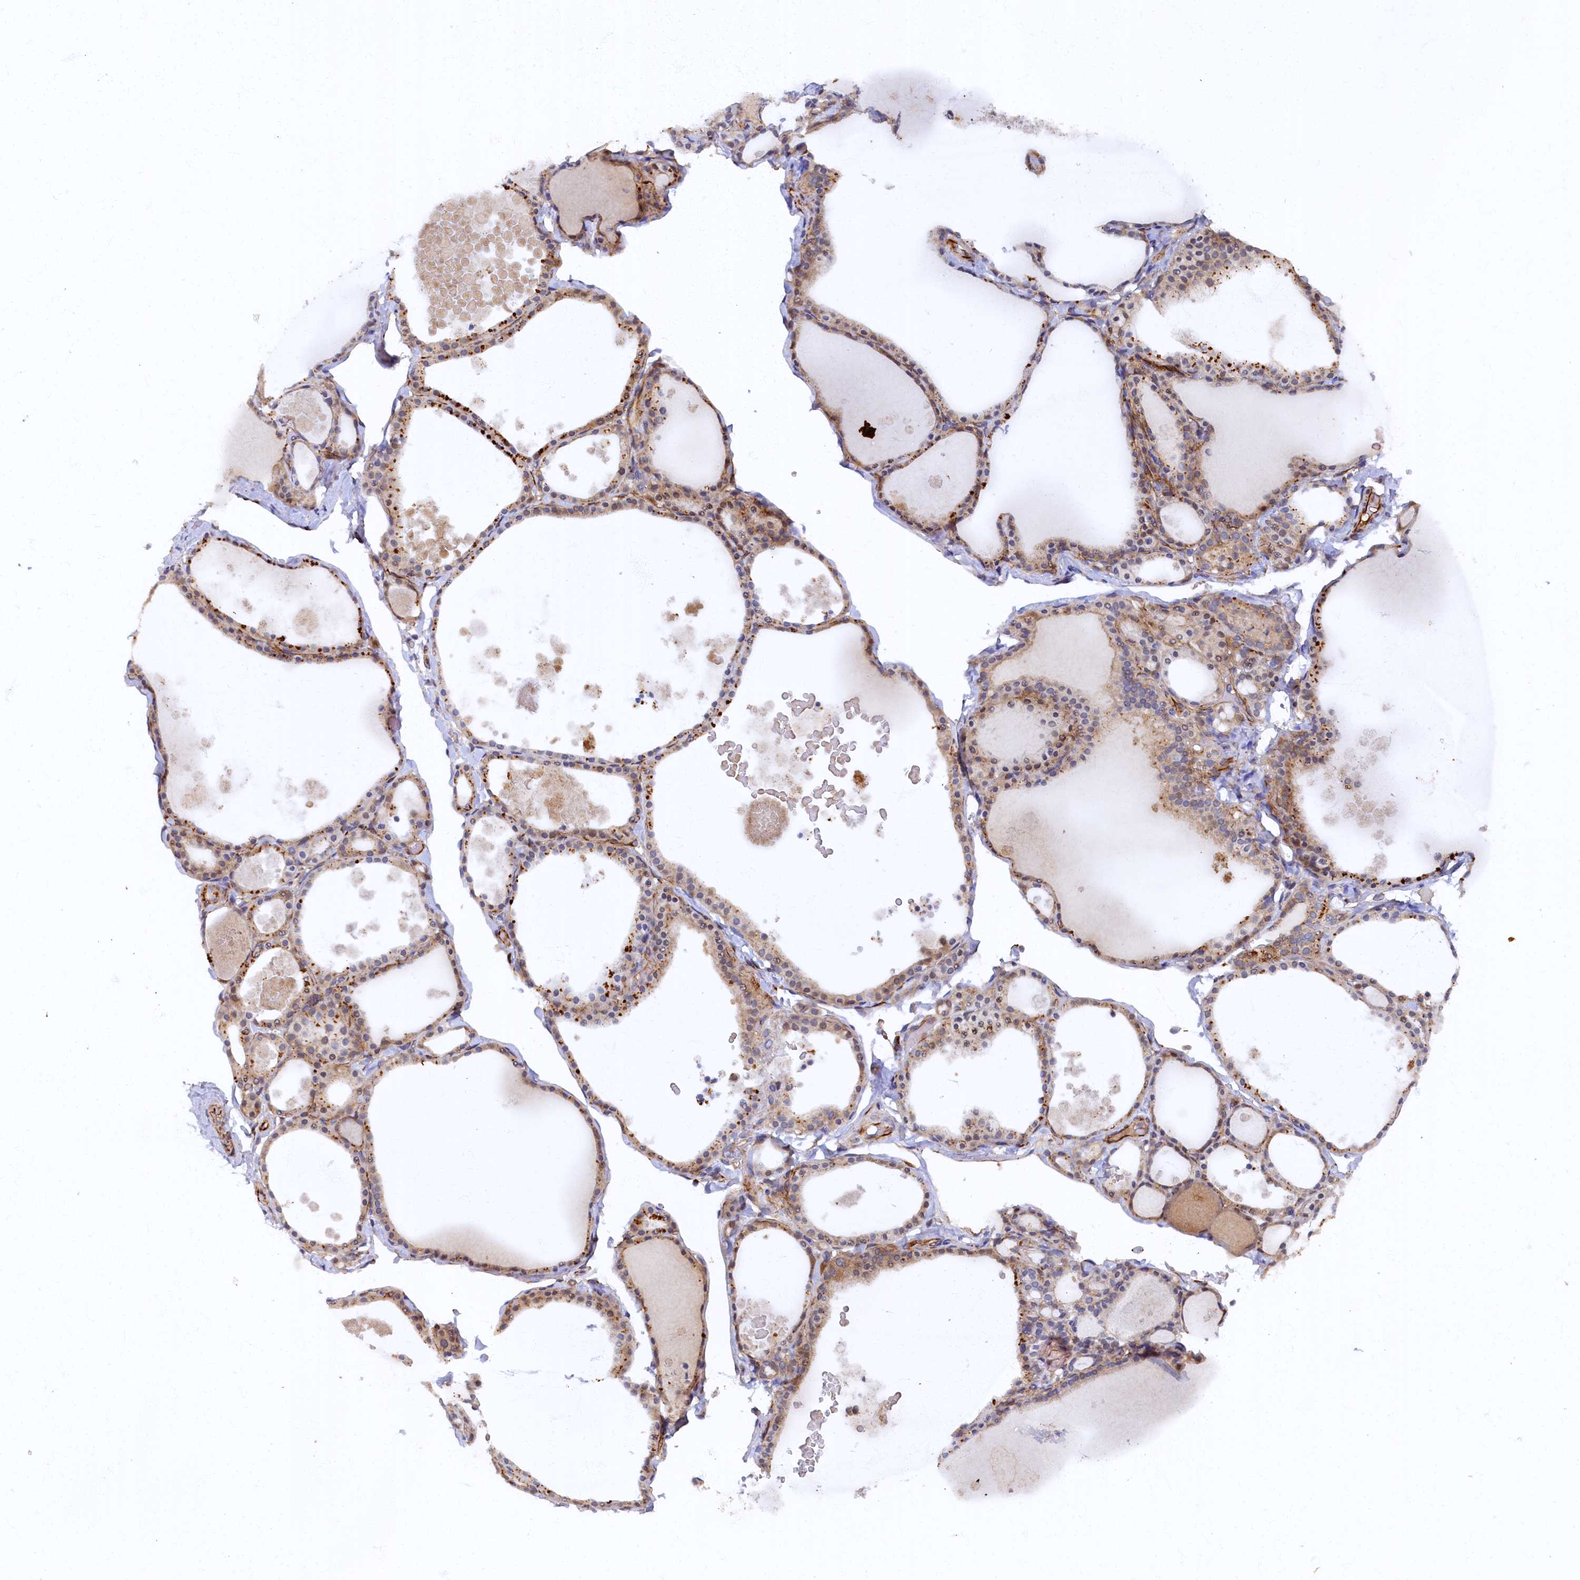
{"staining": {"intensity": "moderate", "quantity": ">75%", "location": "cytoplasmic/membranous"}, "tissue": "thyroid gland", "cell_type": "Glandular cells", "image_type": "normal", "snomed": [{"axis": "morphology", "description": "Normal tissue, NOS"}, {"axis": "topography", "description": "Thyroid gland"}], "caption": "Moderate cytoplasmic/membranous staining for a protein is seen in about >75% of glandular cells of normal thyroid gland using immunohistochemistry (IHC).", "gene": "ARL11", "patient": {"sex": "male", "age": 56}}